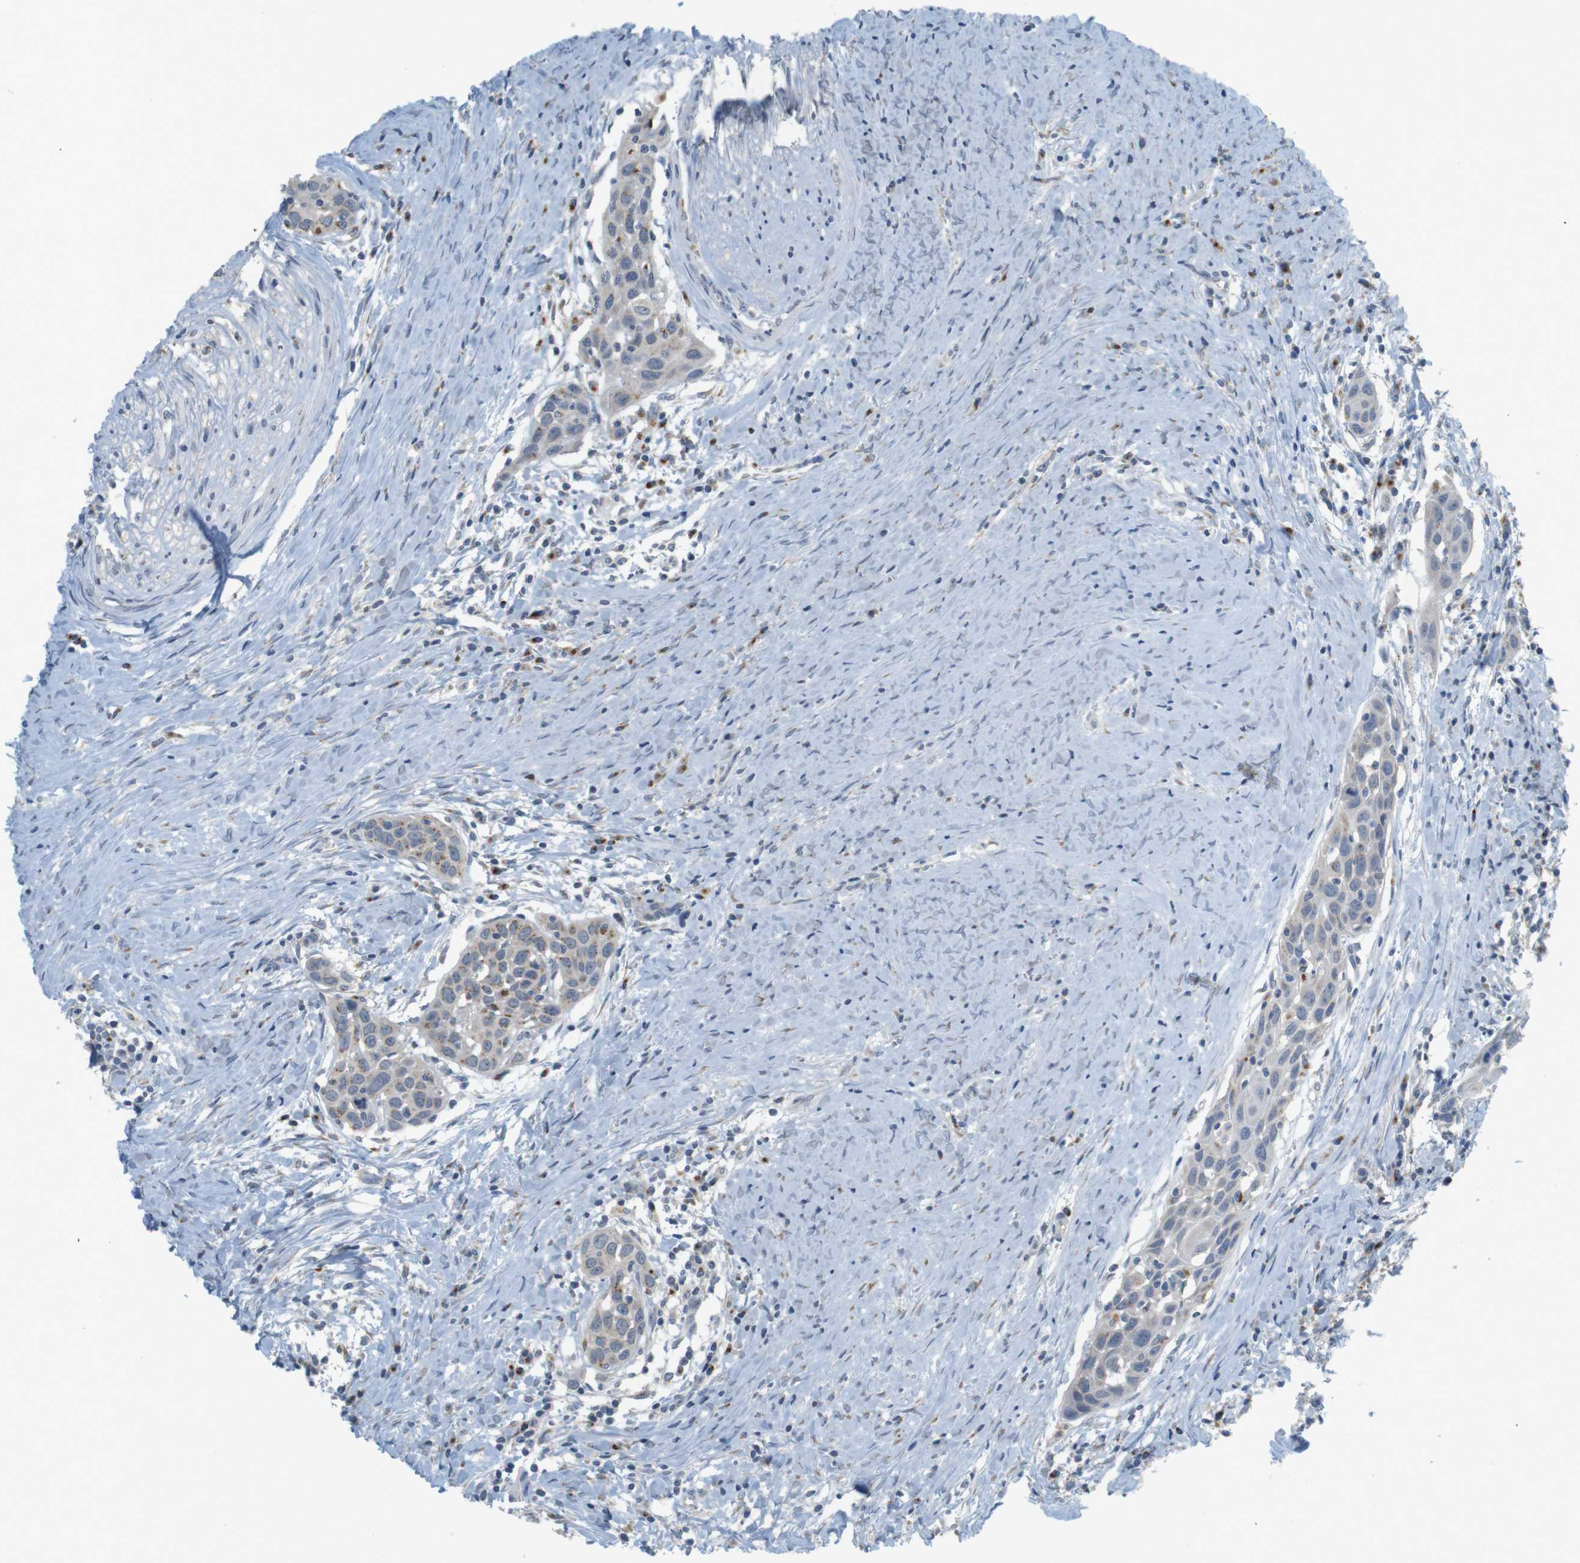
{"staining": {"intensity": "moderate", "quantity": "<25%", "location": "cytoplasmic/membranous"}, "tissue": "head and neck cancer", "cell_type": "Tumor cells", "image_type": "cancer", "snomed": [{"axis": "morphology", "description": "Squamous cell carcinoma, NOS"}, {"axis": "topography", "description": "Oral tissue"}, {"axis": "topography", "description": "Head-Neck"}], "caption": "Tumor cells demonstrate moderate cytoplasmic/membranous expression in about <25% of cells in head and neck cancer.", "gene": "YIPF3", "patient": {"sex": "female", "age": 50}}